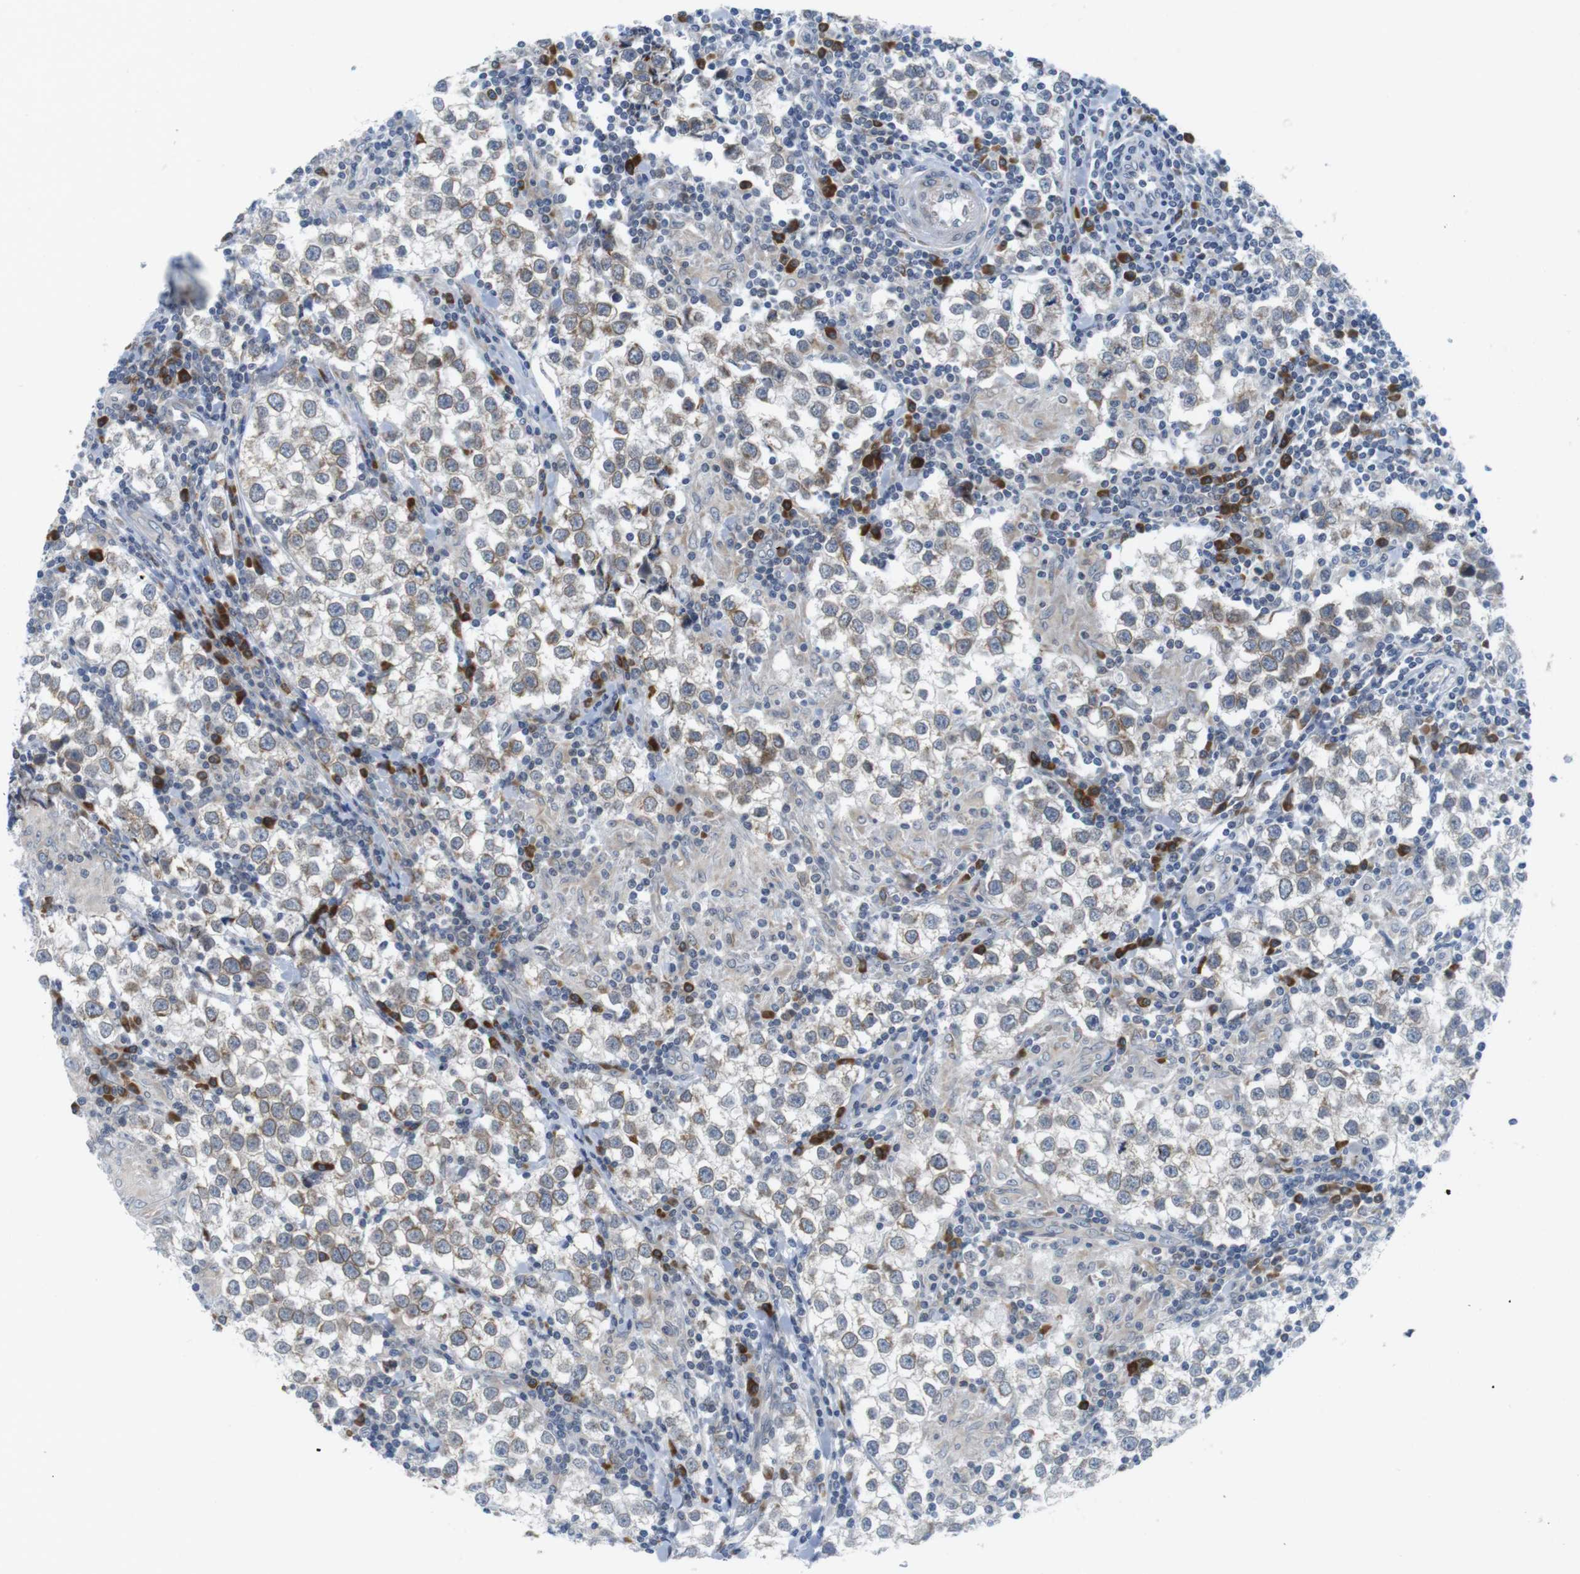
{"staining": {"intensity": "negative", "quantity": "none", "location": "none"}, "tissue": "testis cancer", "cell_type": "Tumor cells", "image_type": "cancer", "snomed": [{"axis": "morphology", "description": "Seminoma, NOS"}, {"axis": "morphology", "description": "Carcinoma, Embryonal, NOS"}, {"axis": "topography", "description": "Testis"}], "caption": "Photomicrograph shows no significant protein staining in tumor cells of testis cancer.", "gene": "ERGIC3", "patient": {"sex": "male", "age": 36}}